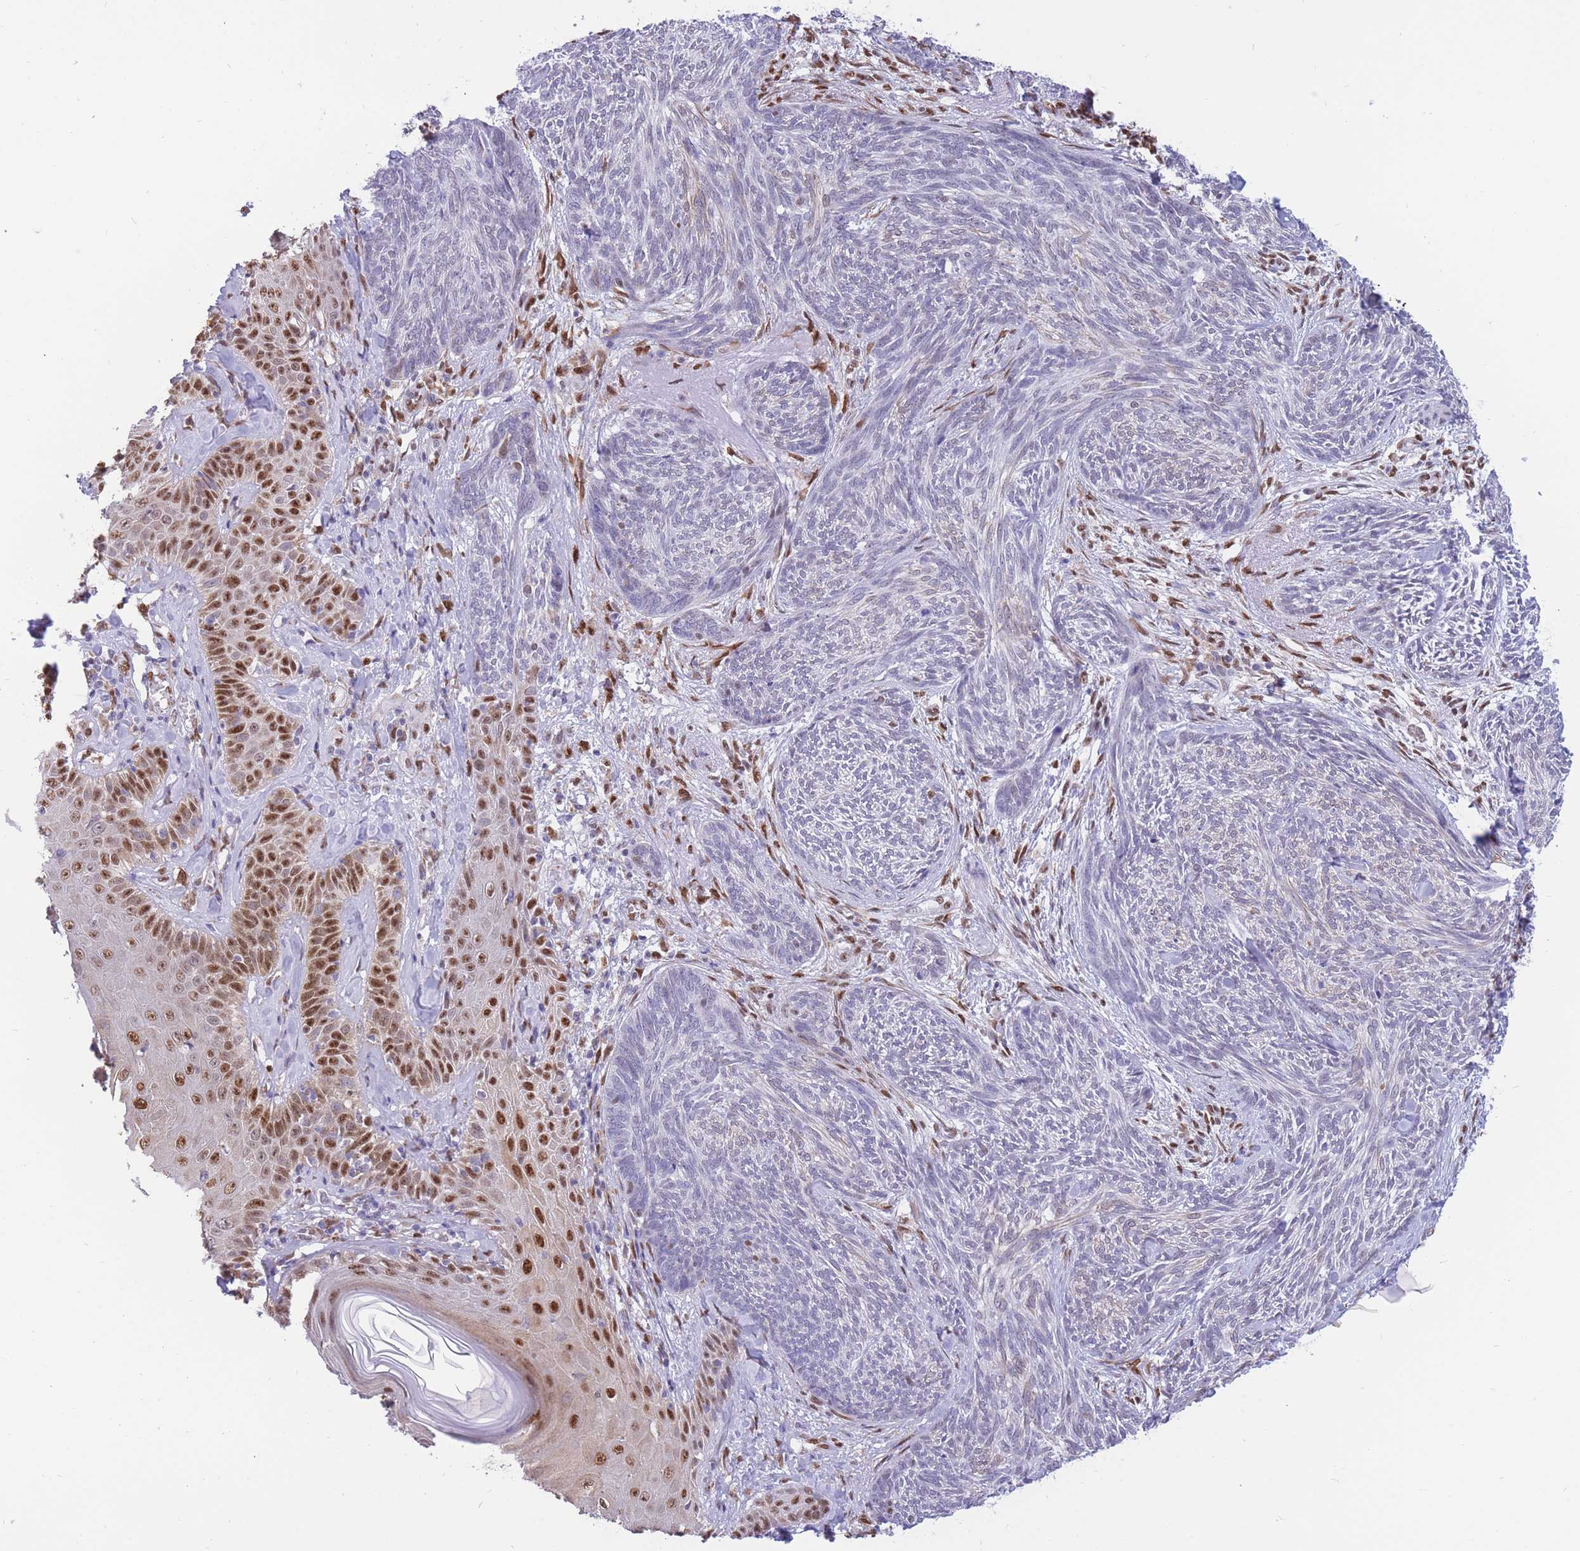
{"staining": {"intensity": "weak", "quantity": "<25%", "location": "nuclear"}, "tissue": "skin cancer", "cell_type": "Tumor cells", "image_type": "cancer", "snomed": [{"axis": "morphology", "description": "Basal cell carcinoma"}, {"axis": "topography", "description": "Skin"}], "caption": "Protein analysis of basal cell carcinoma (skin) exhibits no significant staining in tumor cells.", "gene": "FAM153A", "patient": {"sex": "male", "age": 73}}